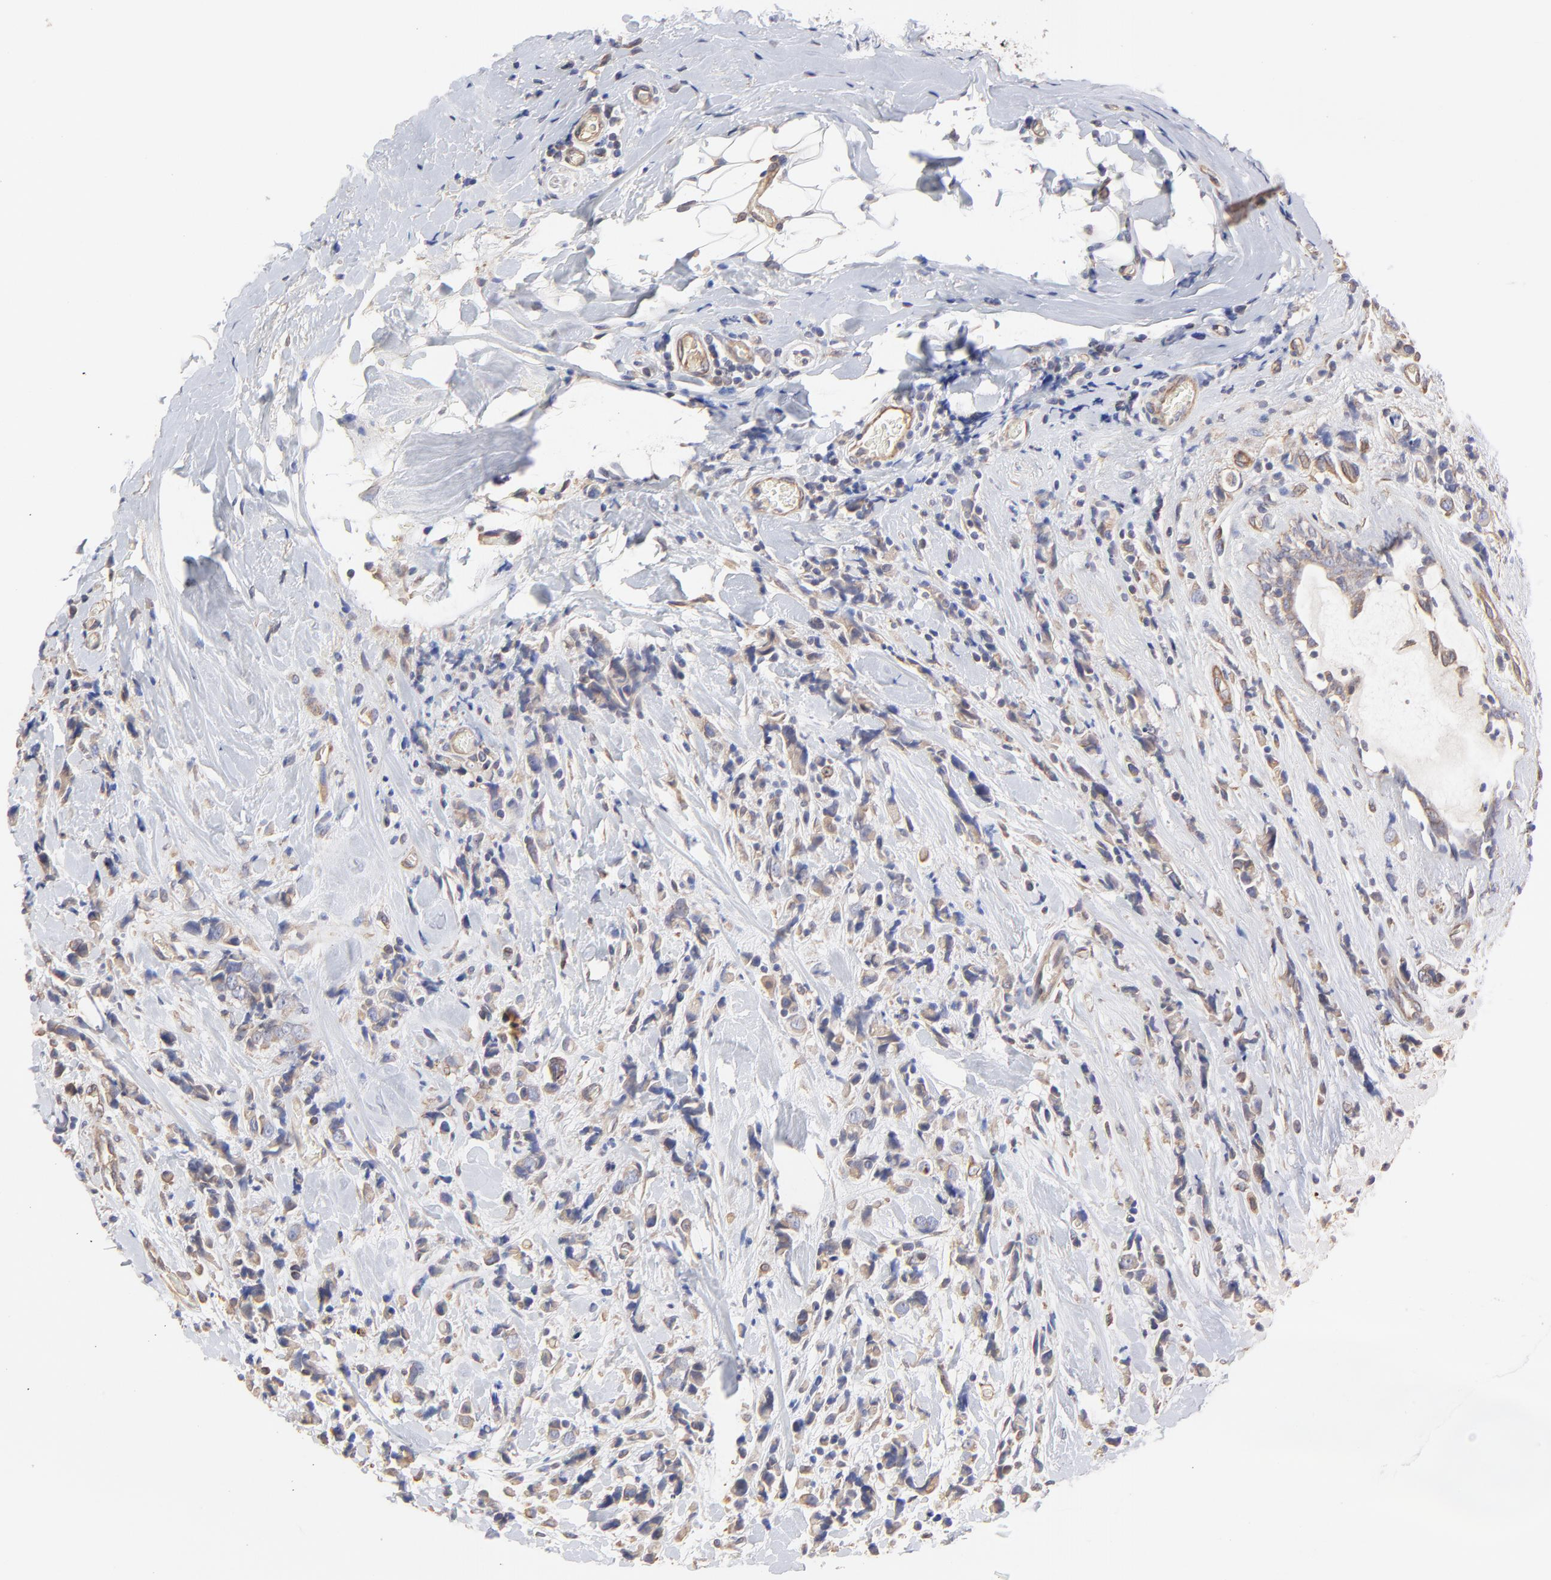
{"staining": {"intensity": "weak", "quantity": ">75%", "location": "cytoplasmic/membranous"}, "tissue": "breast cancer", "cell_type": "Tumor cells", "image_type": "cancer", "snomed": [{"axis": "morphology", "description": "Lobular carcinoma"}, {"axis": "topography", "description": "Breast"}], "caption": "IHC photomicrograph of human breast cancer stained for a protein (brown), which displays low levels of weak cytoplasmic/membranous positivity in about >75% of tumor cells.", "gene": "LRCH2", "patient": {"sex": "female", "age": 57}}